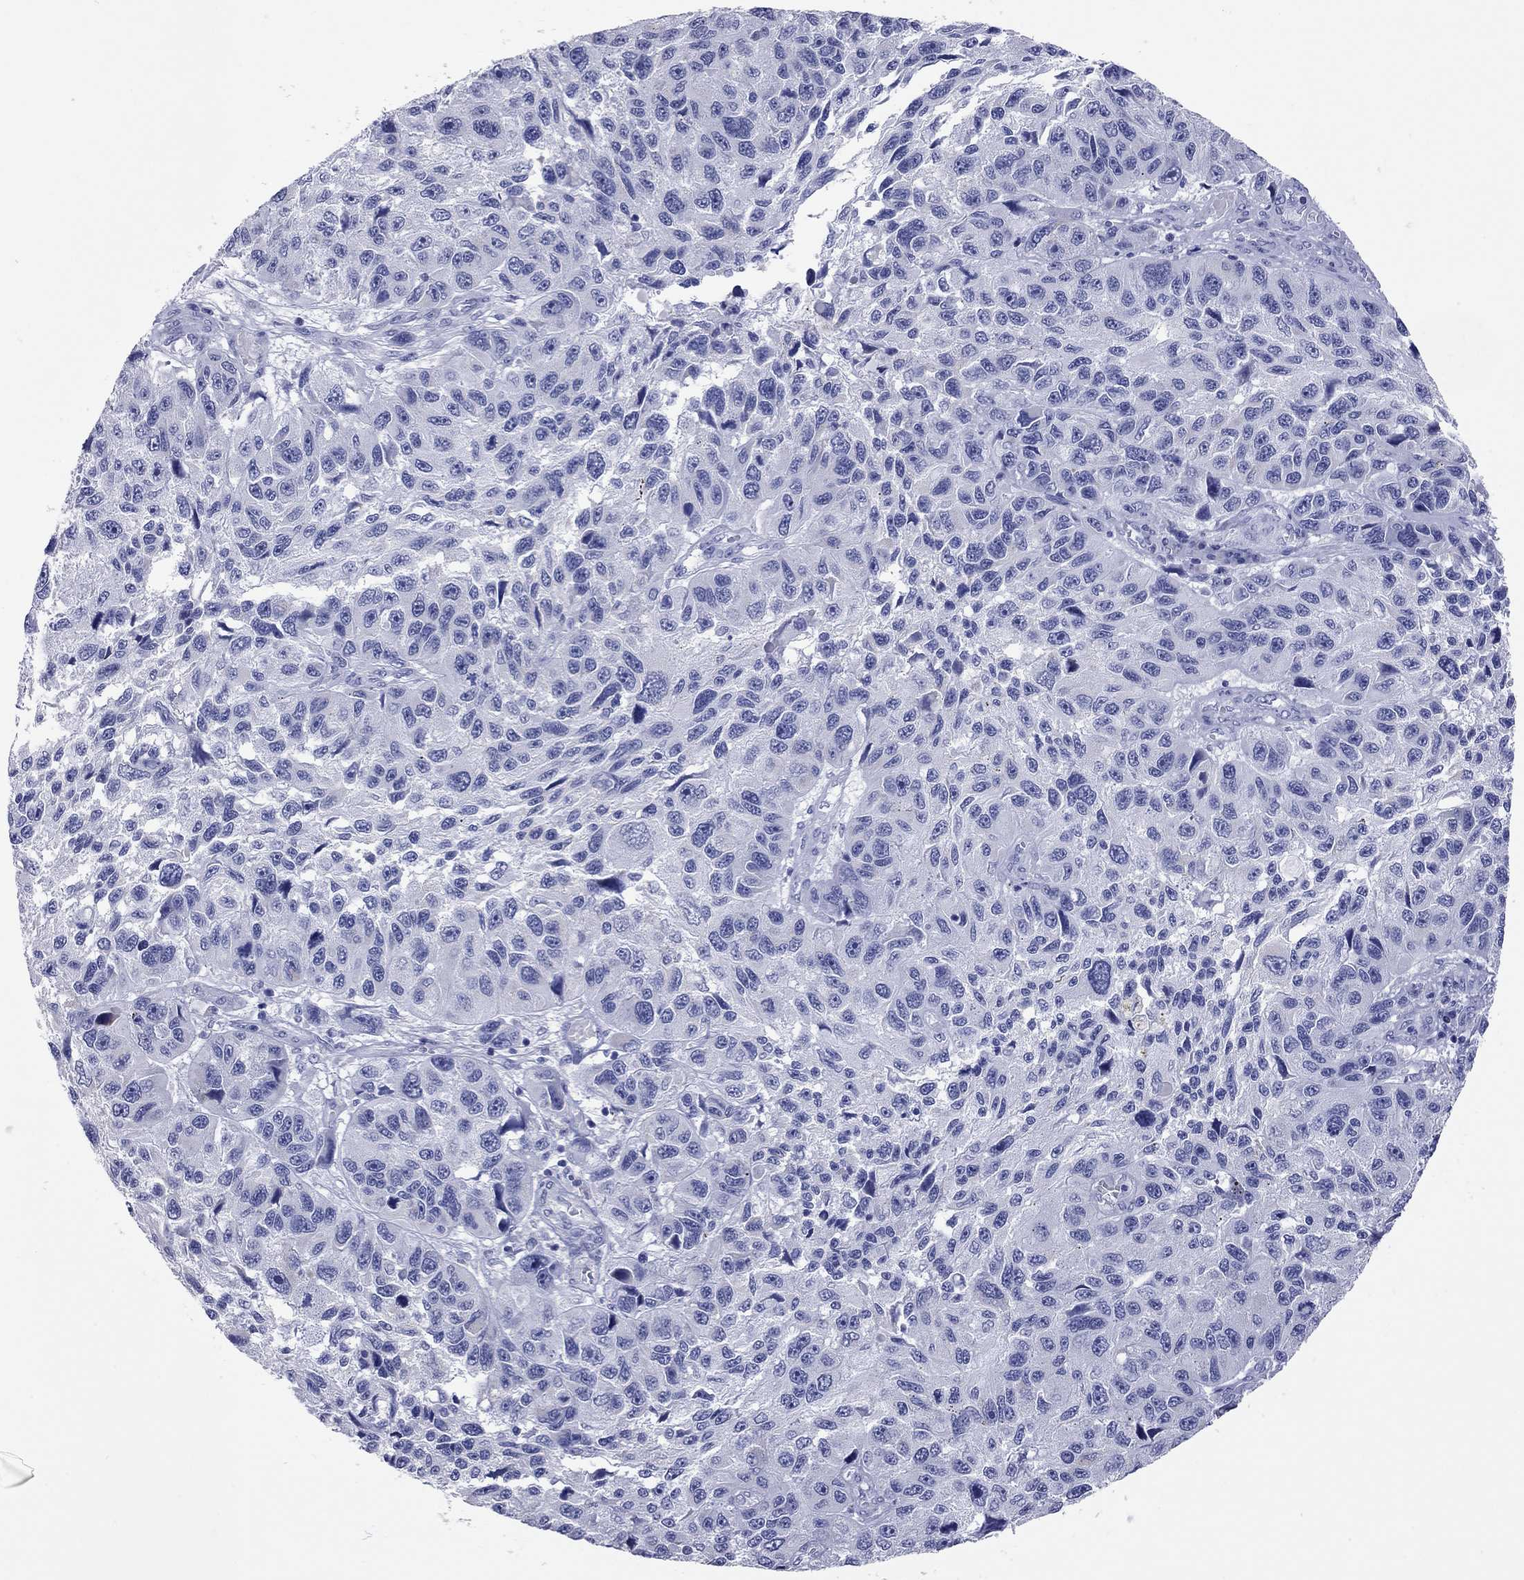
{"staining": {"intensity": "negative", "quantity": "none", "location": "none"}, "tissue": "melanoma", "cell_type": "Tumor cells", "image_type": "cancer", "snomed": [{"axis": "morphology", "description": "Malignant melanoma, NOS"}, {"axis": "topography", "description": "Skin"}], "caption": "Tumor cells are negative for protein expression in human malignant melanoma.", "gene": "VSIG10", "patient": {"sex": "male", "age": 53}}